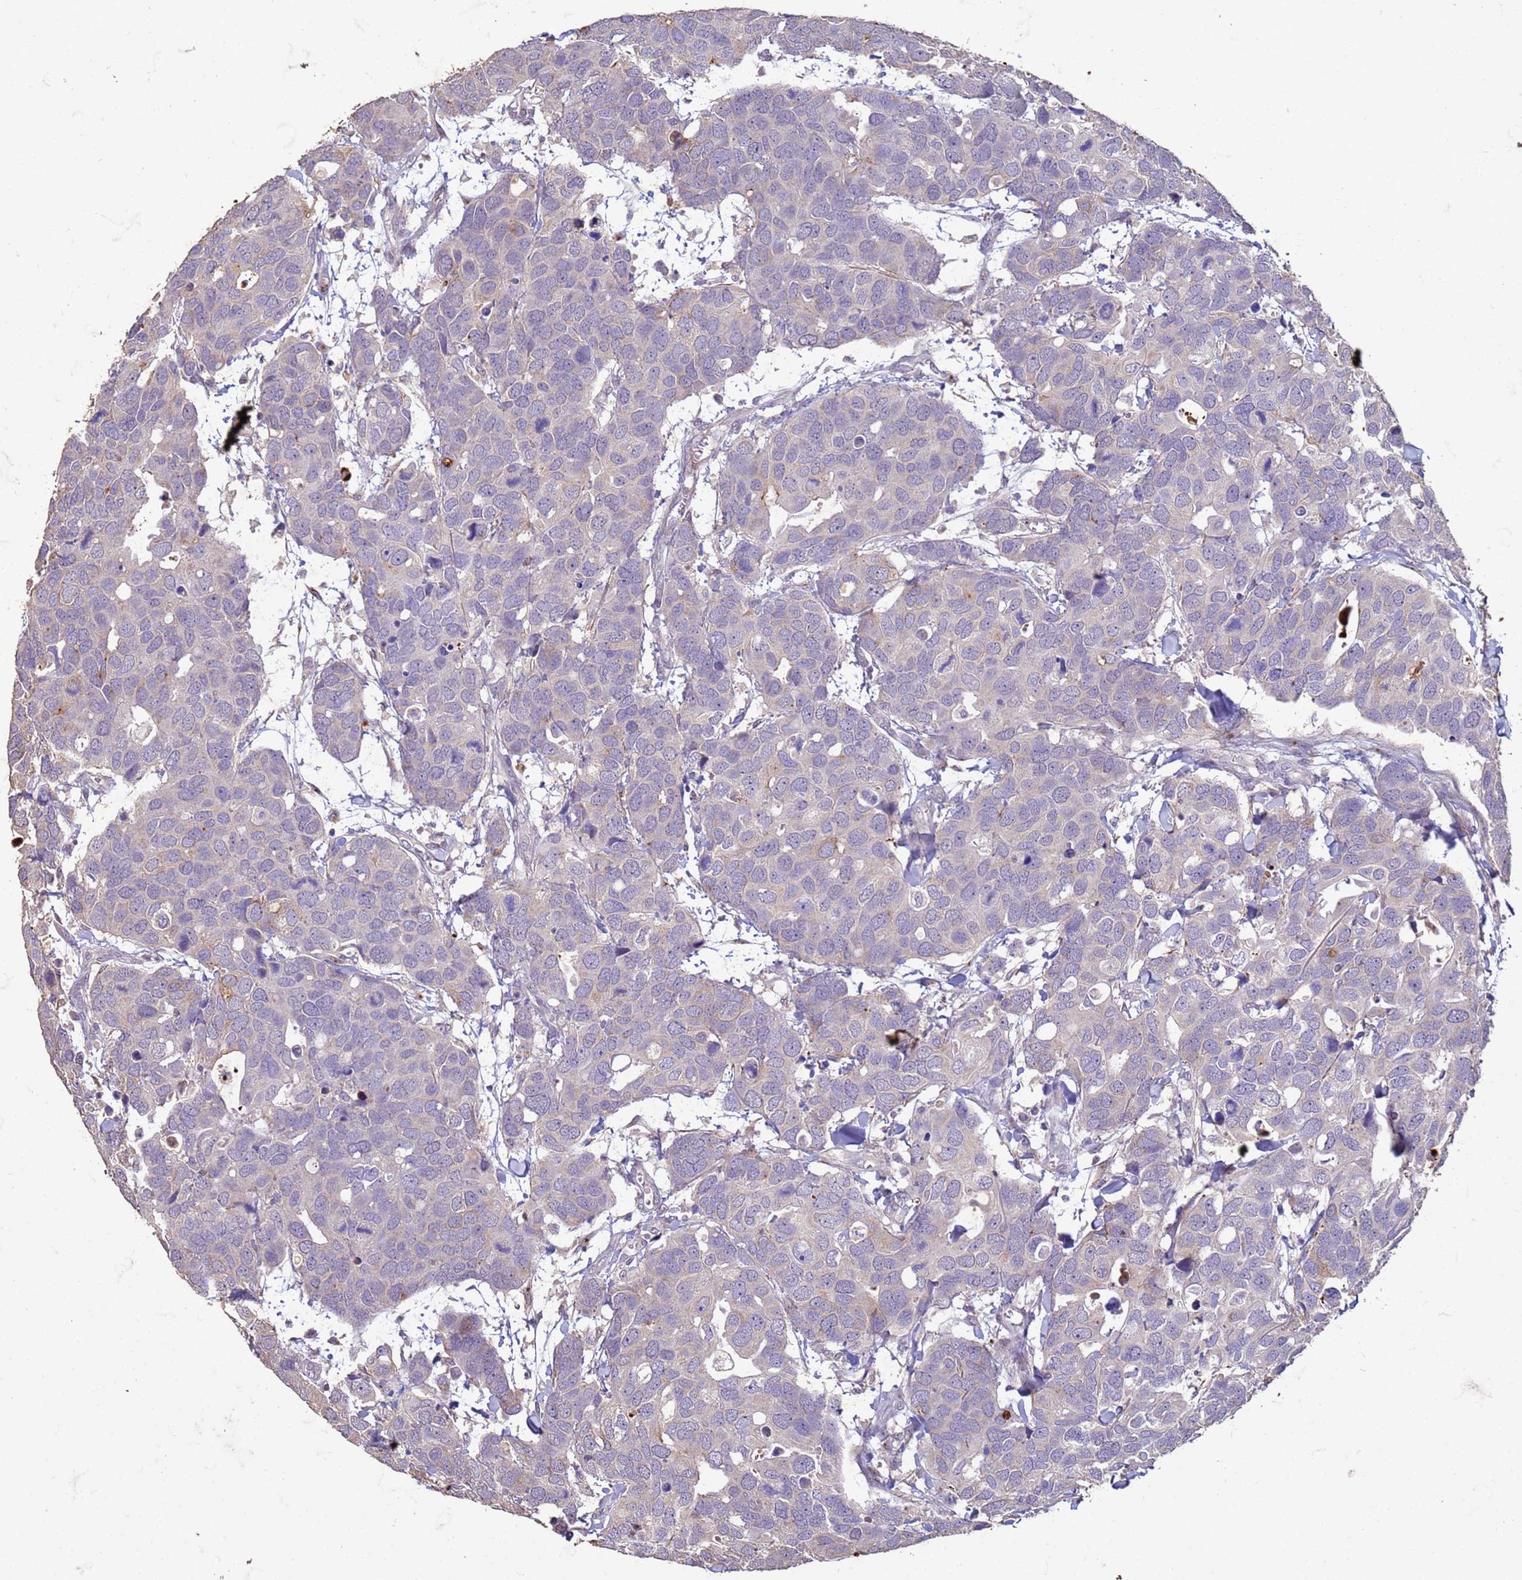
{"staining": {"intensity": "negative", "quantity": "none", "location": "none"}, "tissue": "breast cancer", "cell_type": "Tumor cells", "image_type": "cancer", "snomed": [{"axis": "morphology", "description": "Duct carcinoma"}, {"axis": "topography", "description": "Breast"}], "caption": "Immunohistochemistry micrograph of human intraductal carcinoma (breast) stained for a protein (brown), which displays no expression in tumor cells.", "gene": "SLC25A15", "patient": {"sex": "female", "age": 83}}